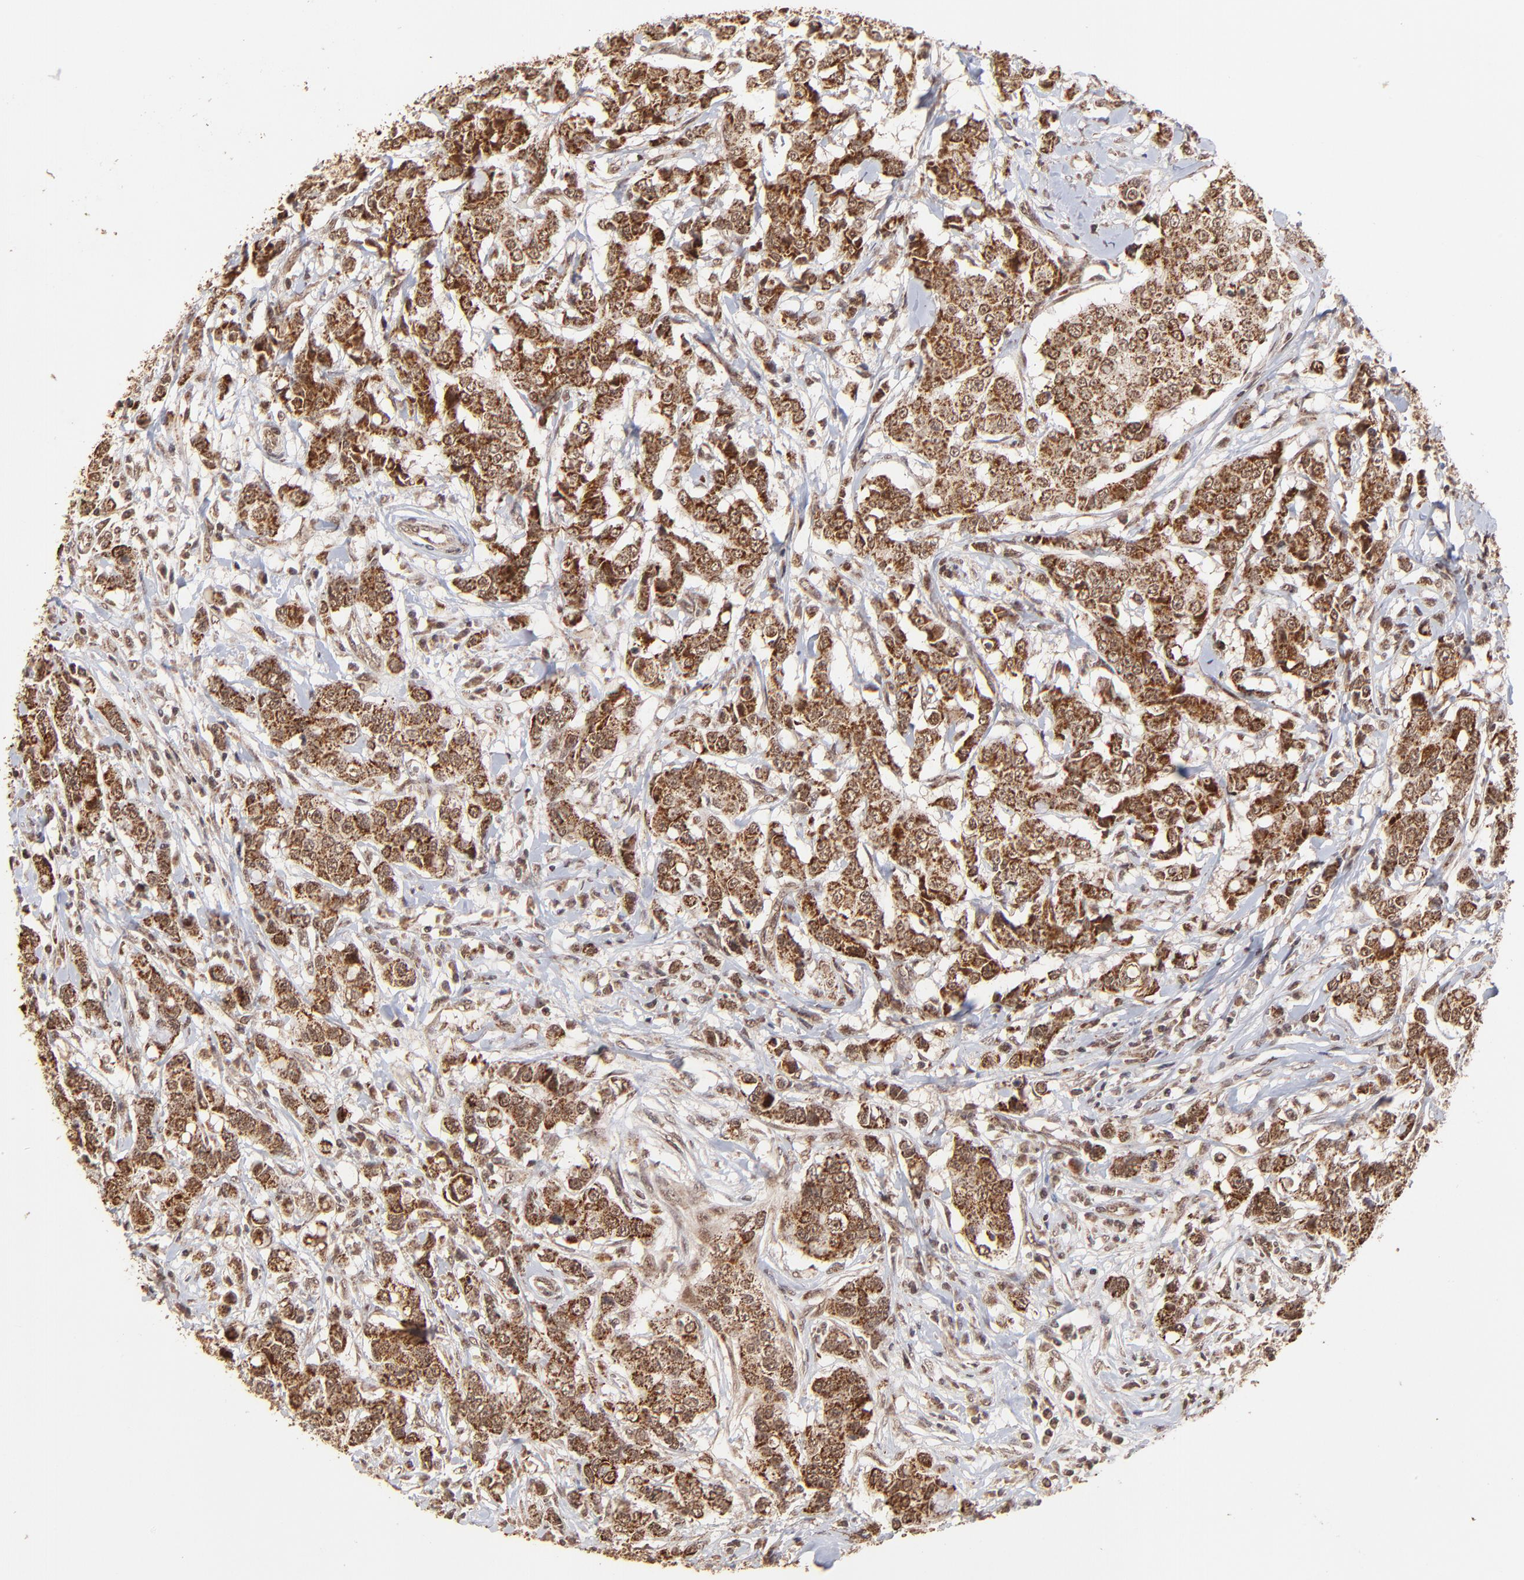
{"staining": {"intensity": "strong", "quantity": ">75%", "location": "cytoplasmic/membranous"}, "tissue": "breast cancer", "cell_type": "Tumor cells", "image_type": "cancer", "snomed": [{"axis": "morphology", "description": "Duct carcinoma"}, {"axis": "topography", "description": "Breast"}], "caption": "IHC photomicrograph of neoplastic tissue: human invasive ductal carcinoma (breast) stained using immunohistochemistry (IHC) shows high levels of strong protein expression localized specifically in the cytoplasmic/membranous of tumor cells, appearing as a cytoplasmic/membranous brown color.", "gene": "MED15", "patient": {"sex": "female", "age": 27}}